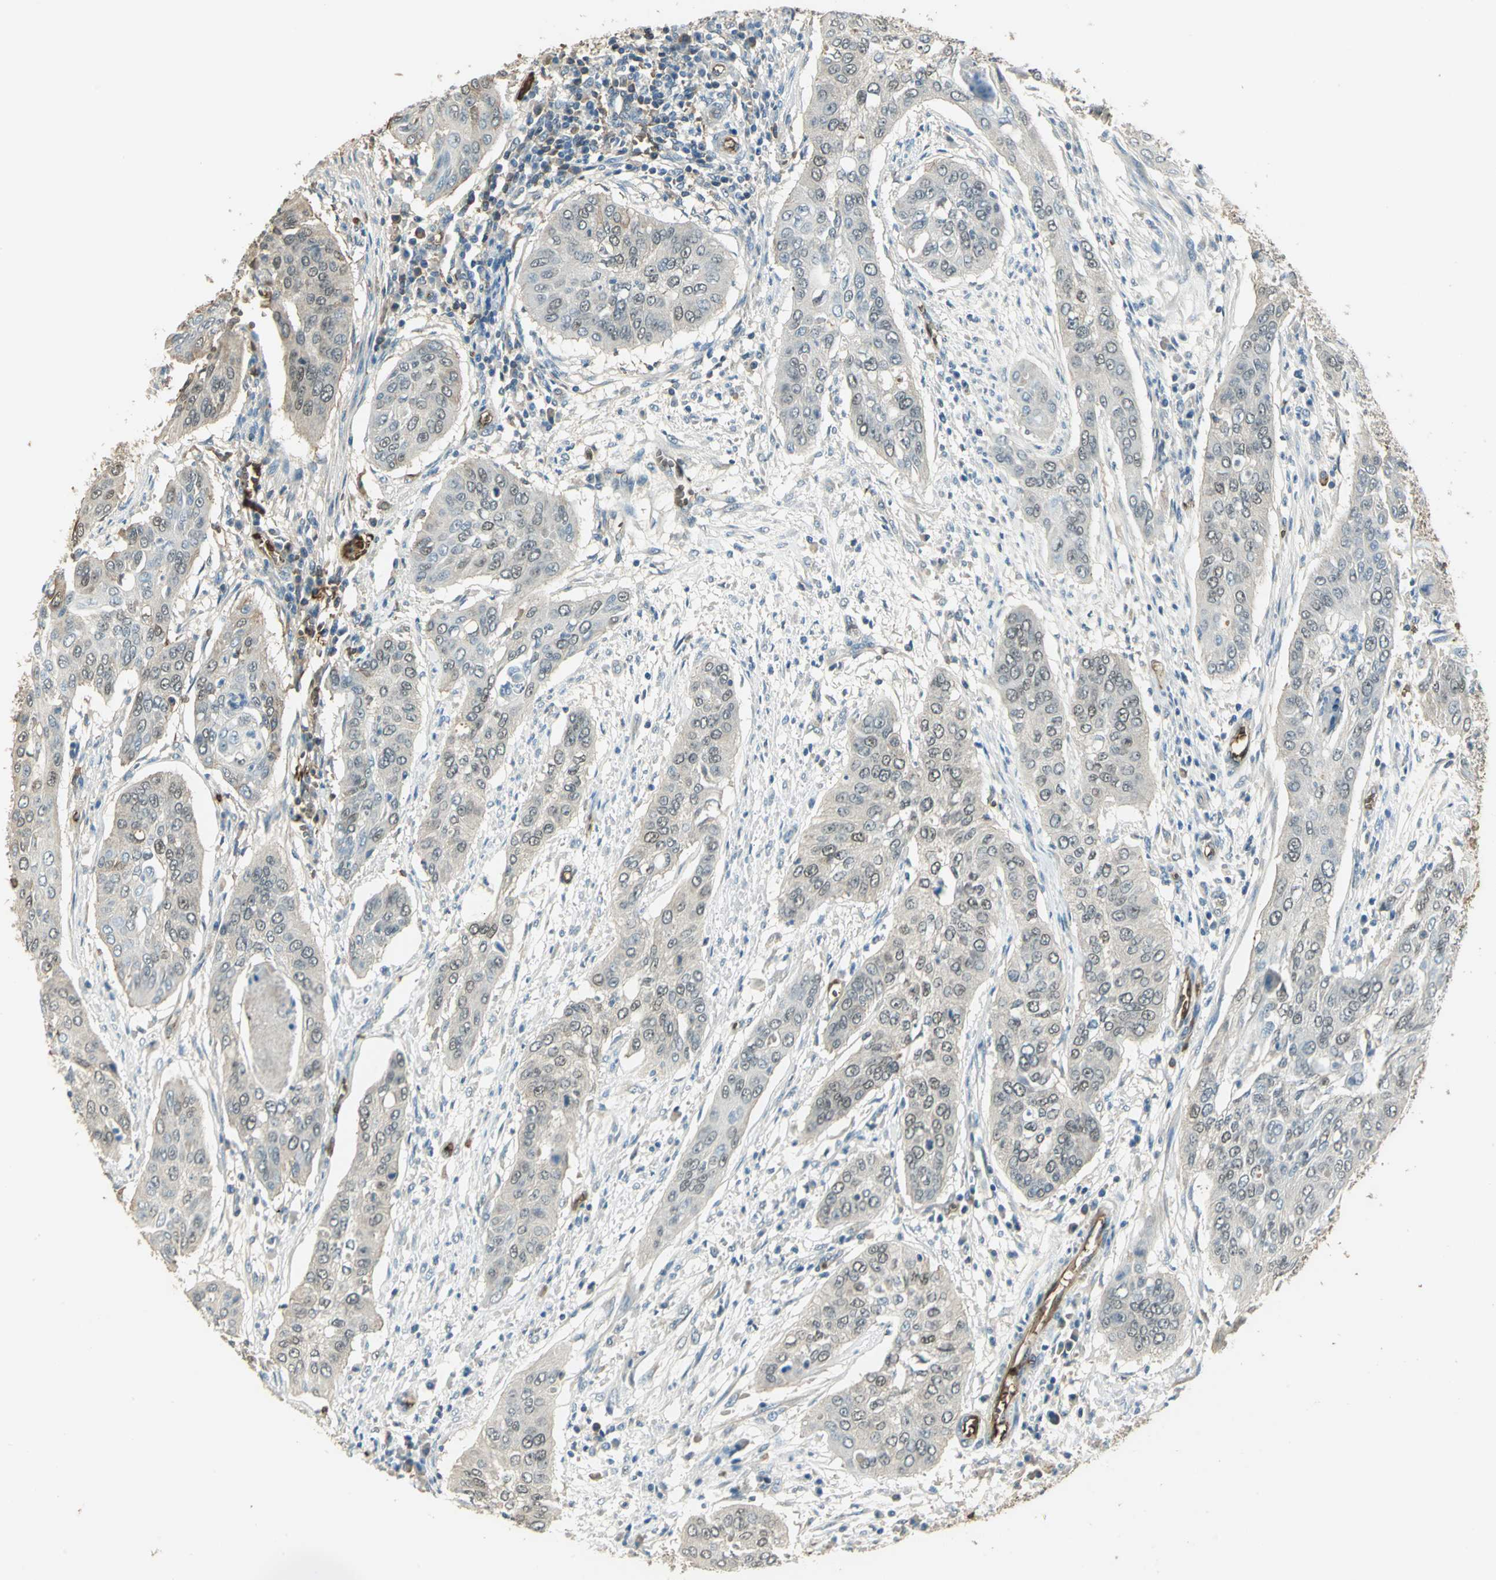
{"staining": {"intensity": "weak", "quantity": "25%-75%", "location": "cytoplasmic/membranous,nuclear"}, "tissue": "cervical cancer", "cell_type": "Tumor cells", "image_type": "cancer", "snomed": [{"axis": "morphology", "description": "Squamous cell carcinoma, NOS"}, {"axis": "topography", "description": "Cervix"}], "caption": "A histopathology image of human squamous cell carcinoma (cervical) stained for a protein demonstrates weak cytoplasmic/membranous and nuclear brown staining in tumor cells. (Brightfield microscopy of DAB IHC at high magnification).", "gene": "DDAH1", "patient": {"sex": "female", "age": 39}}